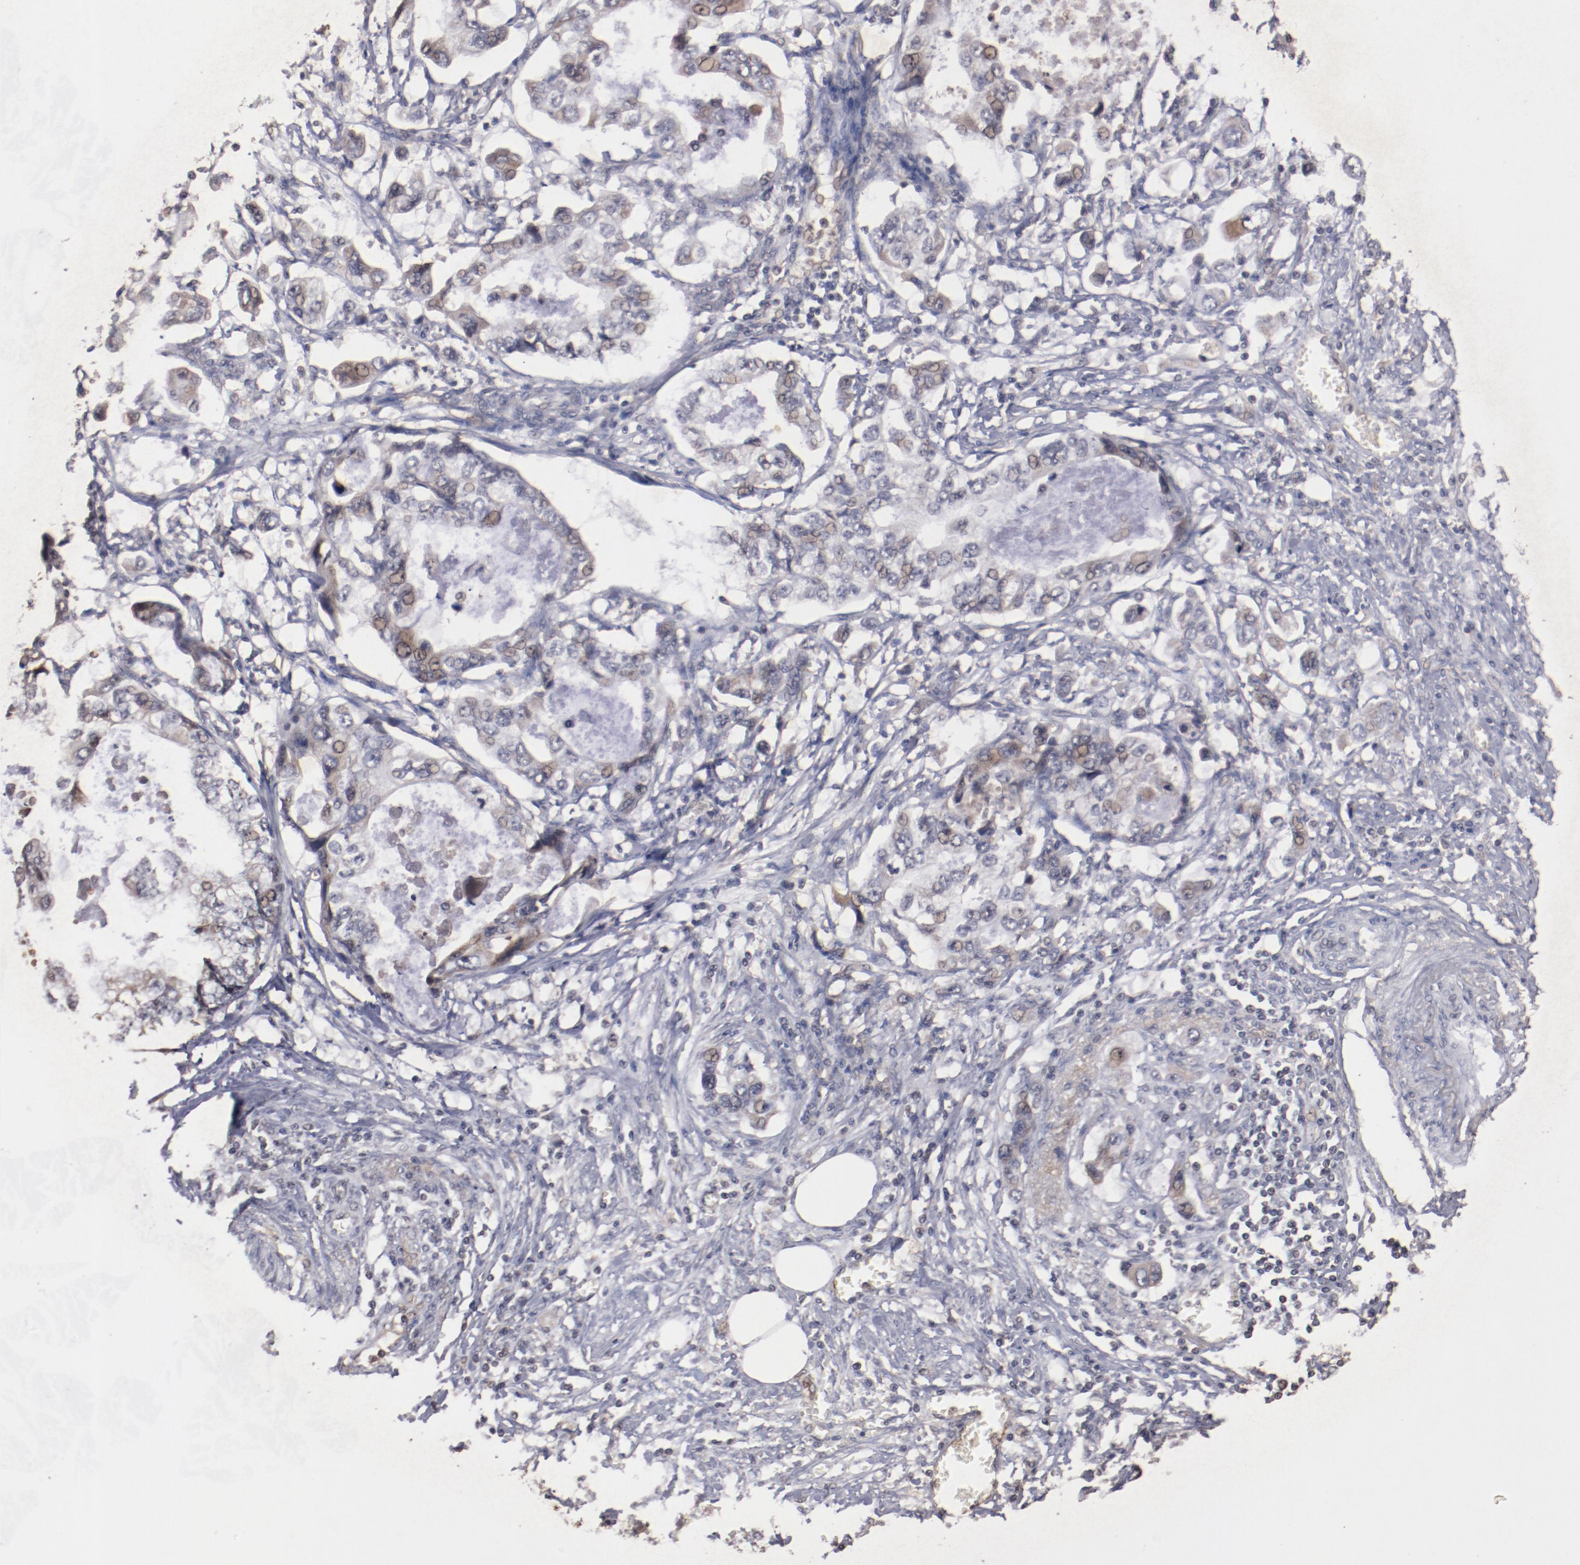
{"staining": {"intensity": "weak", "quantity": ">75%", "location": "cytoplasmic/membranous"}, "tissue": "stomach cancer", "cell_type": "Tumor cells", "image_type": "cancer", "snomed": [{"axis": "morphology", "description": "Adenocarcinoma, NOS"}, {"axis": "topography", "description": "Pancreas"}, {"axis": "topography", "description": "Stomach, upper"}], "caption": "Approximately >75% of tumor cells in adenocarcinoma (stomach) display weak cytoplasmic/membranous protein positivity as visualized by brown immunohistochemical staining.", "gene": "TENM1", "patient": {"sex": "male", "age": 77}}